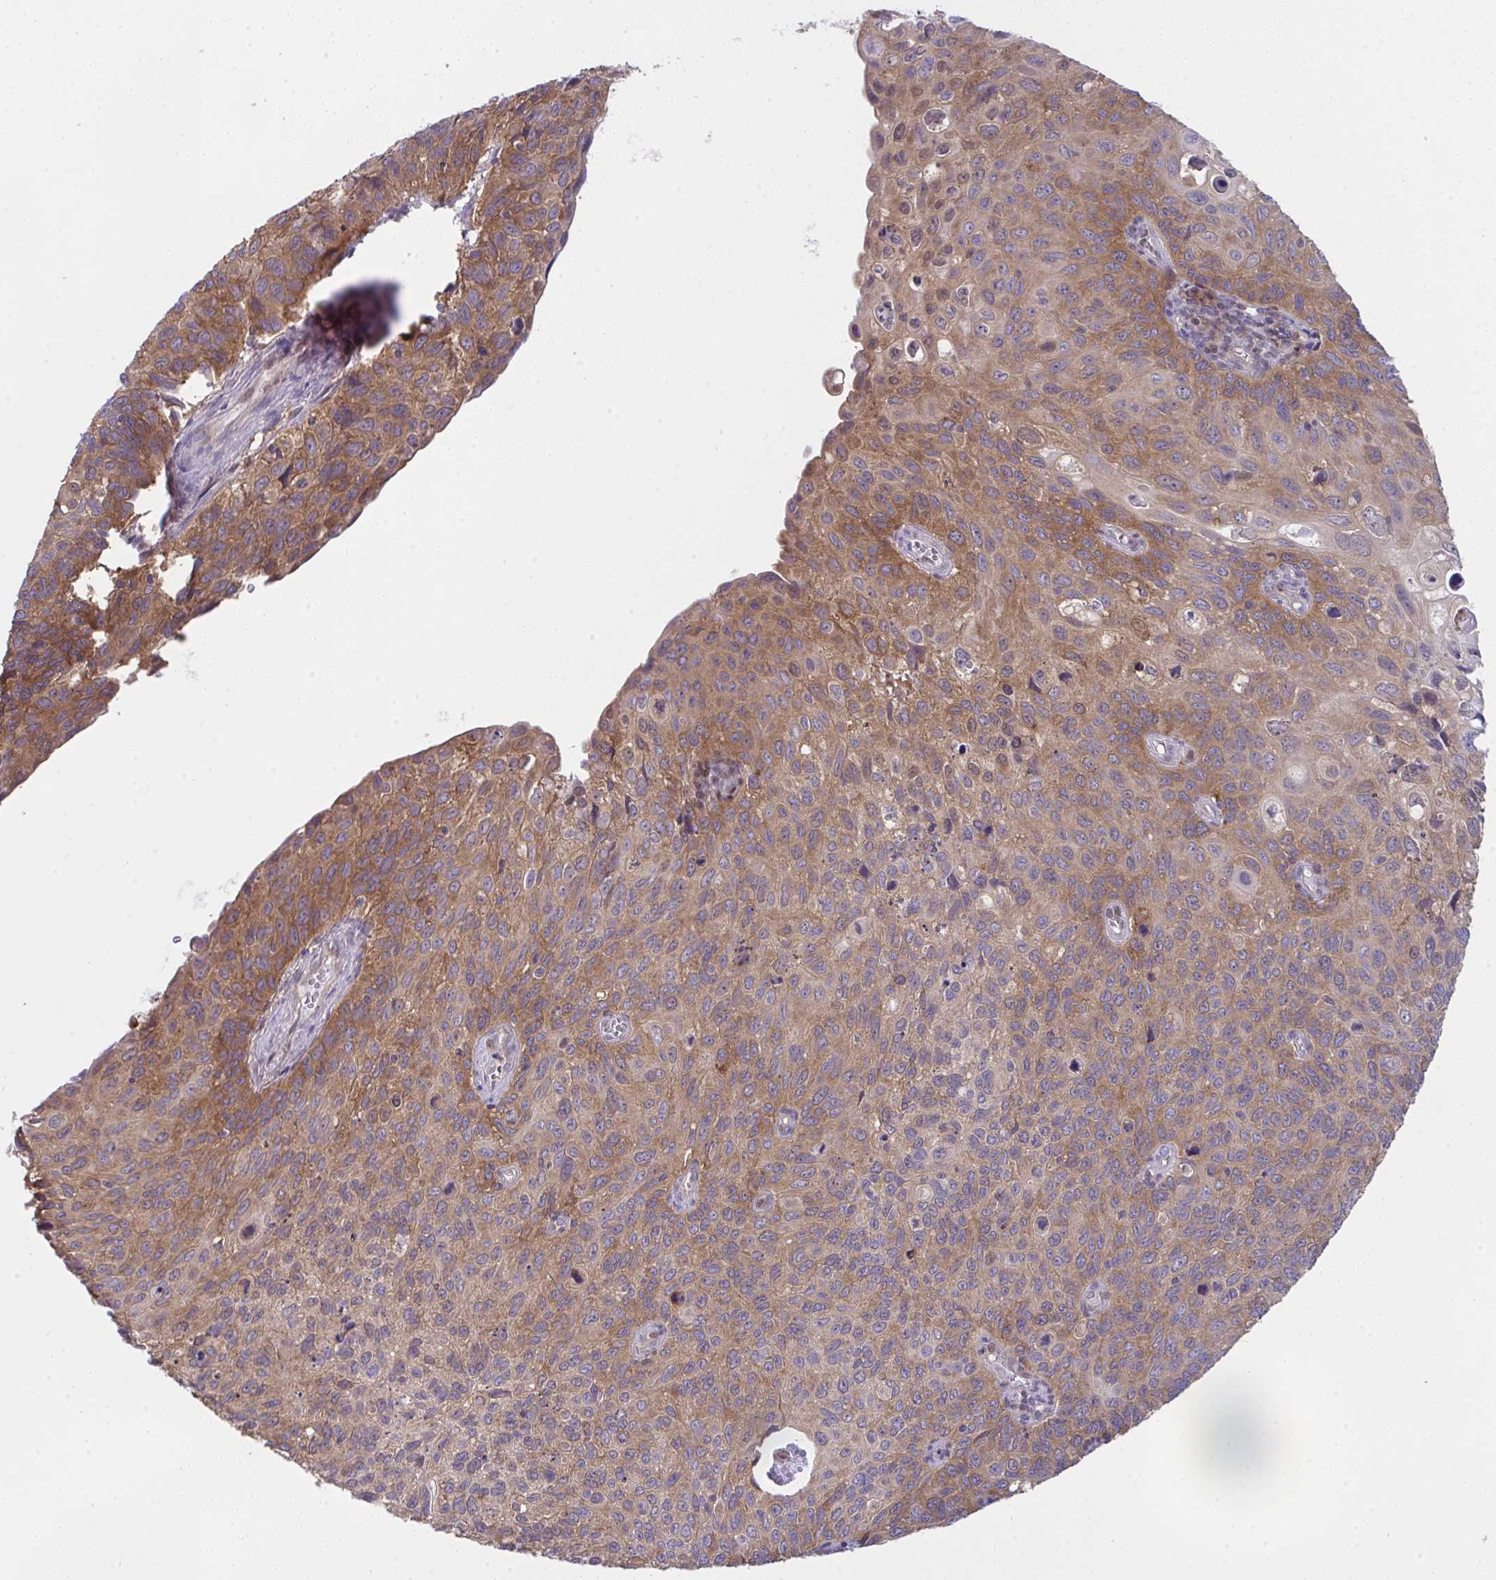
{"staining": {"intensity": "moderate", "quantity": ">75%", "location": "cytoplasmic/membranous"}, "tissue": "cervical cancer", "cell_type": "Tumor cells", "image_type": "cancer", "snomed": [{"axis": "morphology", "description": "Squamous cell carcinoma, NOS"}, {"axis": "topography", "description": "Cervix"}], "caption": "Immunohistochemical staining of squamous cell carcinoma (cervical) displays moderate cytoplasmic/membranous protein expression in about >75% of tumor cells.", "gene": "ALDH16A1", "patient": {"sex": "female", "age": 70}}